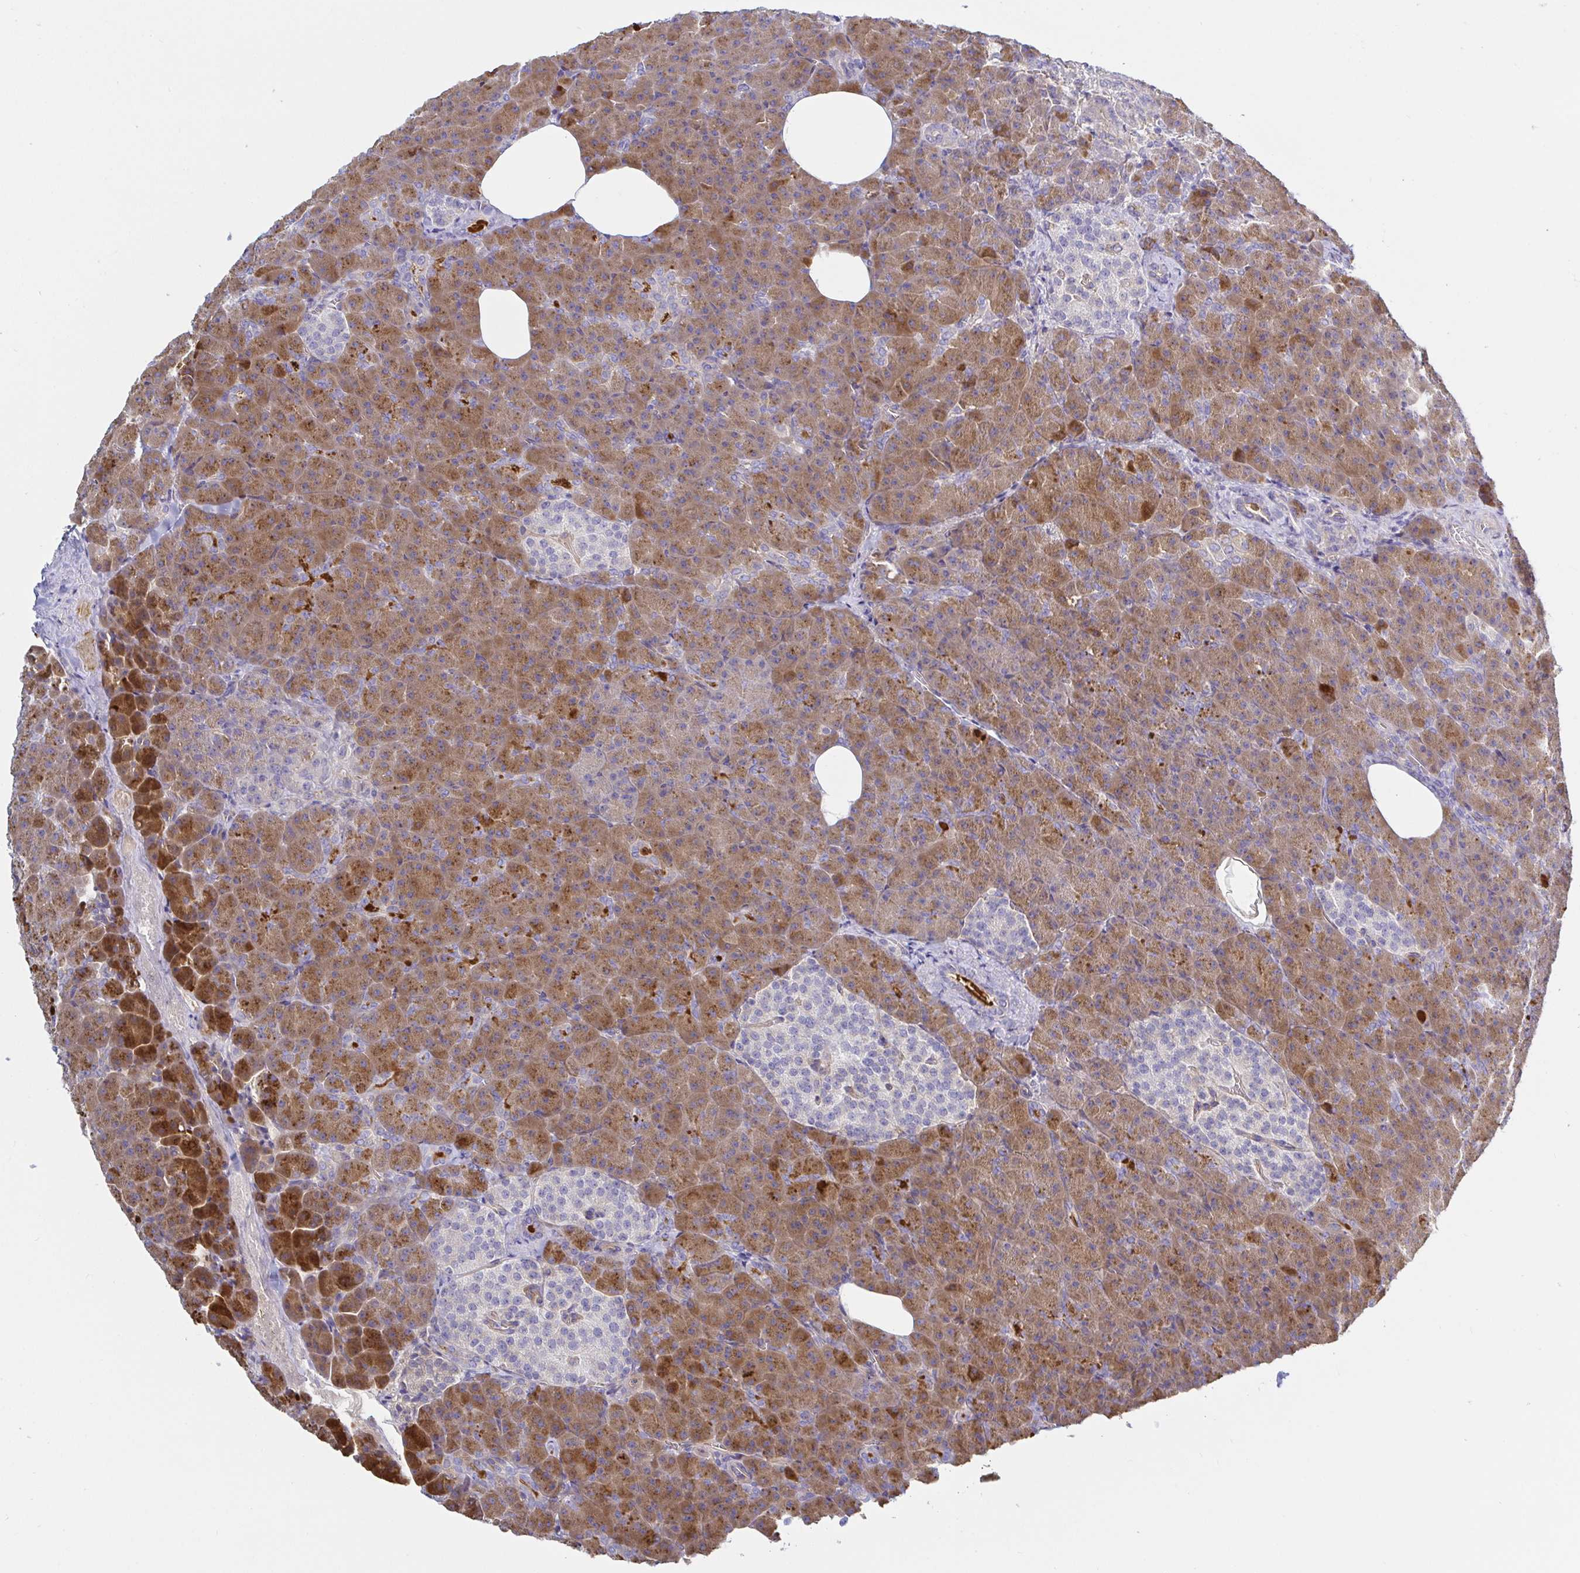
{"staining": {"intensity": "strong", "quantity": ">75%", "location": "cytoplasmic/membranous"}, "tissue": "pancreas", "cell_type": "Exocrine glandular cells", "image_type": "normal", "snomed": [{"axis": "morphology", "description": "Normal tissue, NOS"}, {"axis": "topography", "description": "Pancreas"}], "caption": "High-magnification brightfield microscopy of unremarkable pancreas stained with DAB (3,3'-diaminobenzidine) (brown) and counterstained with hematoxylin (blue). exocrine glandular cells exhibit strong cytoplasmic/membranous expression is identified in about>75% of cells. The protein of interest is shown in brown color, while the nuclei are stained blue.", "gene": "ARL4D", "patient": {"sex": "female", "age": 74}}